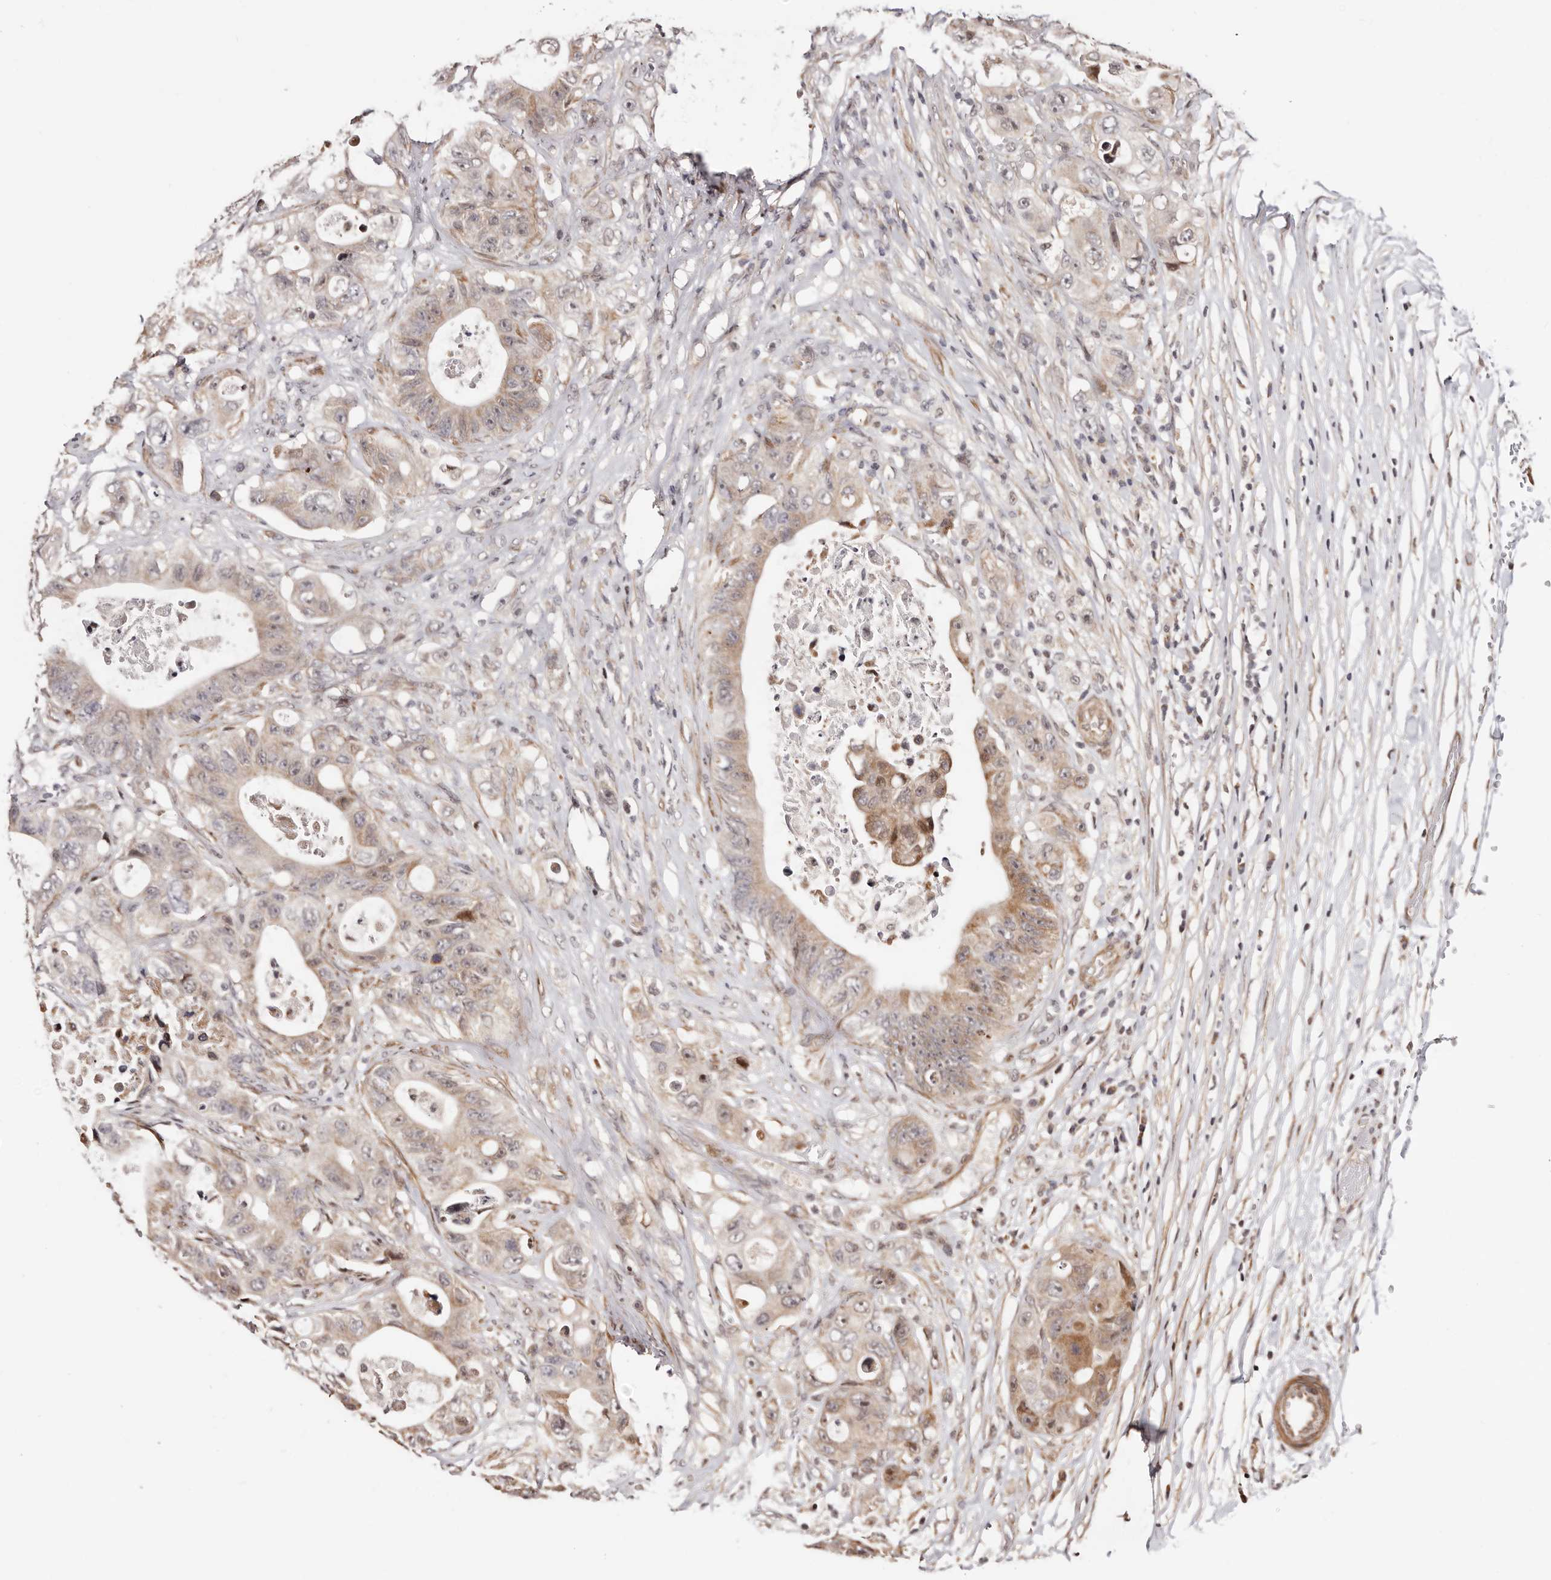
{"staining": {"intensity": "moderate", "quantity": "<25%", "location": "cytoplasmic/membranous"}, "tissue": "colorectal cancer", "cell_type": "Tumor cells", "image_type": "cancer", "snomed": [{"axis": "morphology", "description": "Adenocarcinoma, NOS"}, {"axis": "topography", "description": "Colon"}], "caption": "IHC of colorectal cancer (adenocarcinoma) demonstrates low levels of moderate cytoplasmic/membranous expression in about <25% of tumor cells.", "gene": "HIVEP3", "patient": {"sex": "female", "age": 46}}